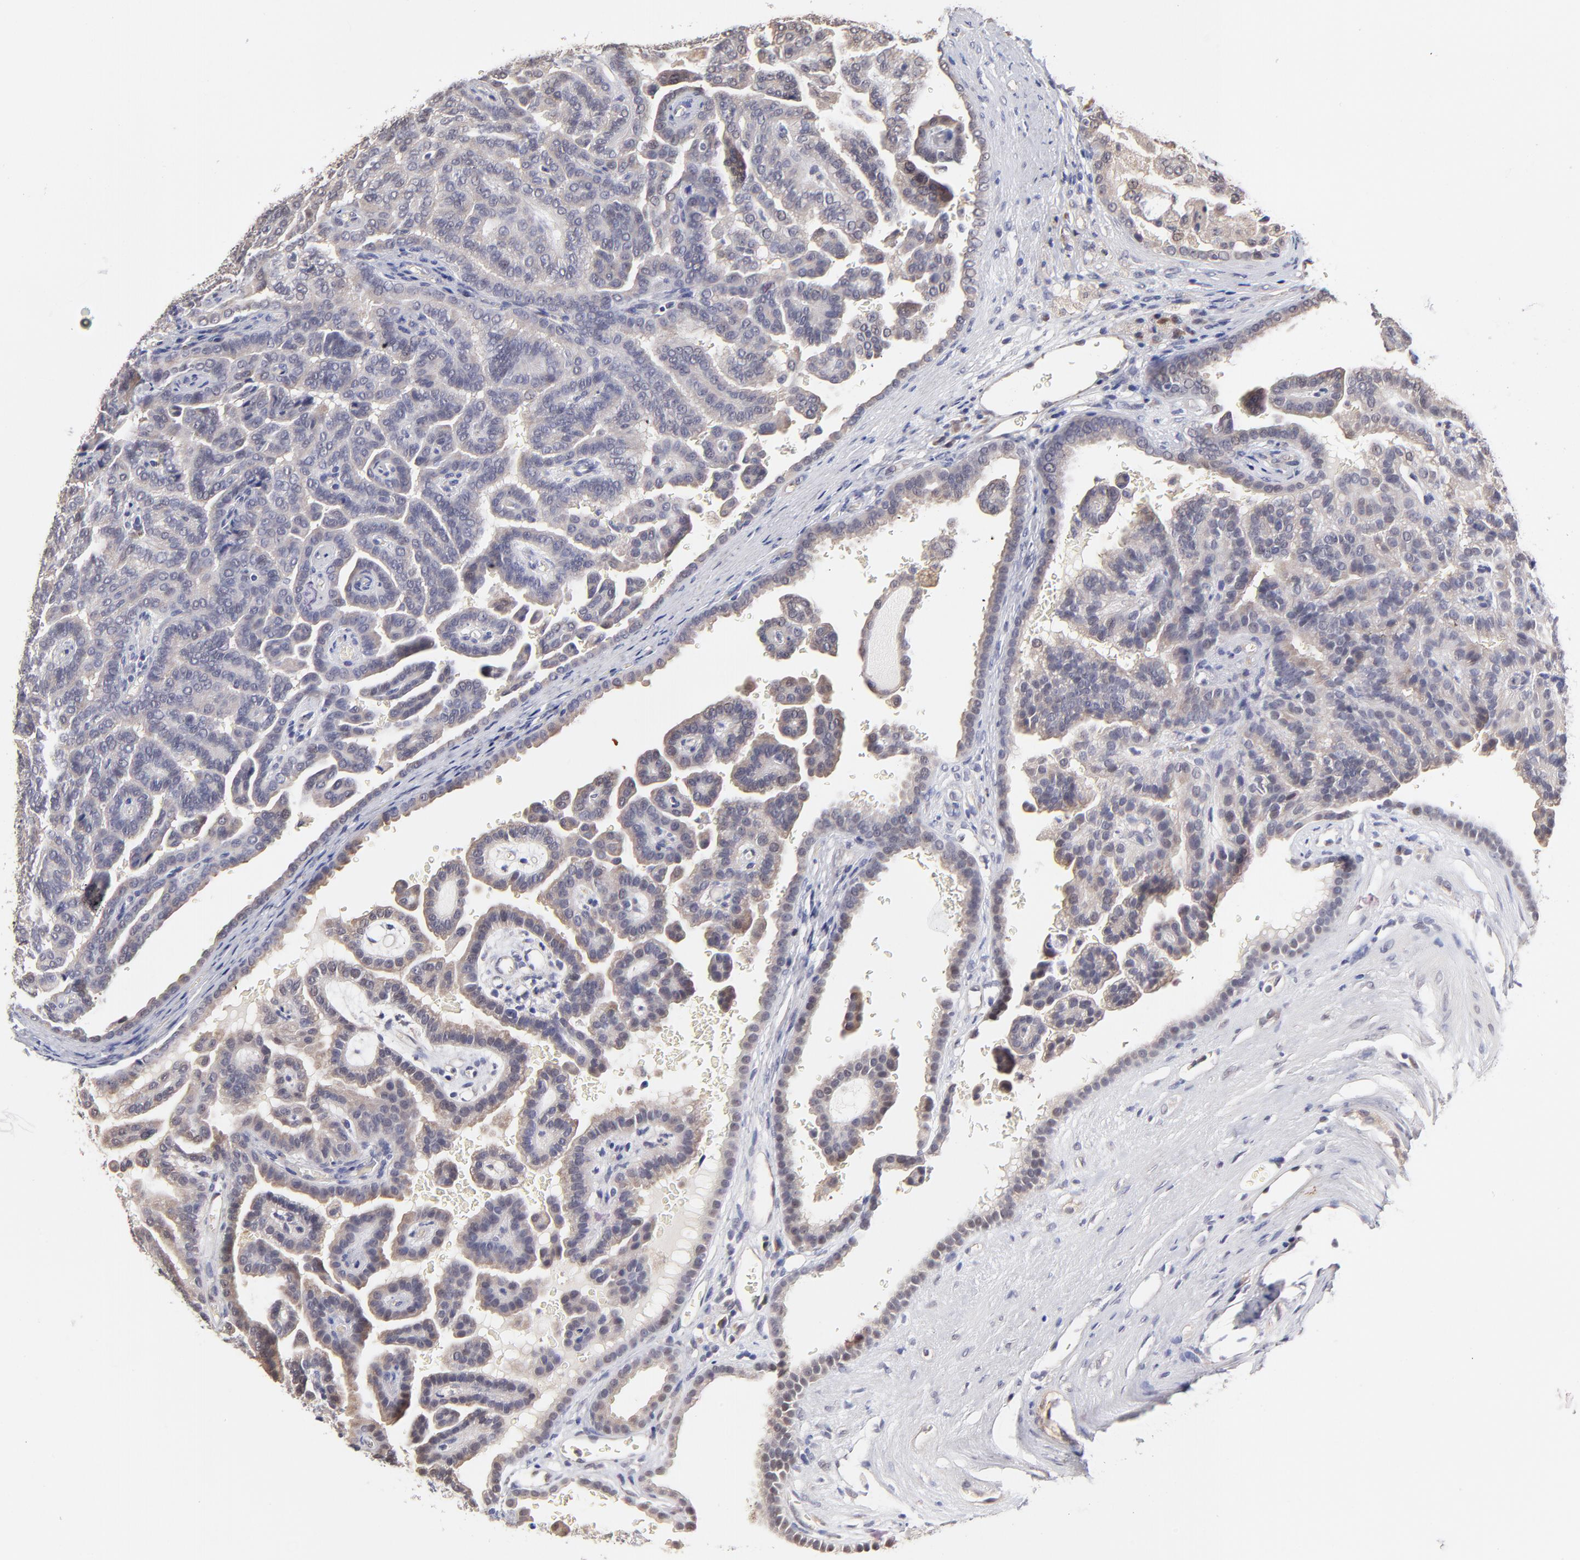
{"staining": {"intensity": "weak", "quantity": "25%-75%", "location": "cytoplasmic/membranous"}, "tissue": "renal cancer", "cell_type": "Tumor cells", "image_type": "cancer", "snomed": [{"axis": "morphology", "description": "Adenocarcinoma, NOS"}, {"axis": "topography", "description": "Kidney"}], "caption": "Renal cancer (adenocarcinoma) stained with immunohistochemistry (IHC) demonstrates weak cytoplasmic/membranous positivity in approximately 25%-75% of tumor cells.", "gene": "ZNF10", "patient": {"sex": "male", "age": 61}}